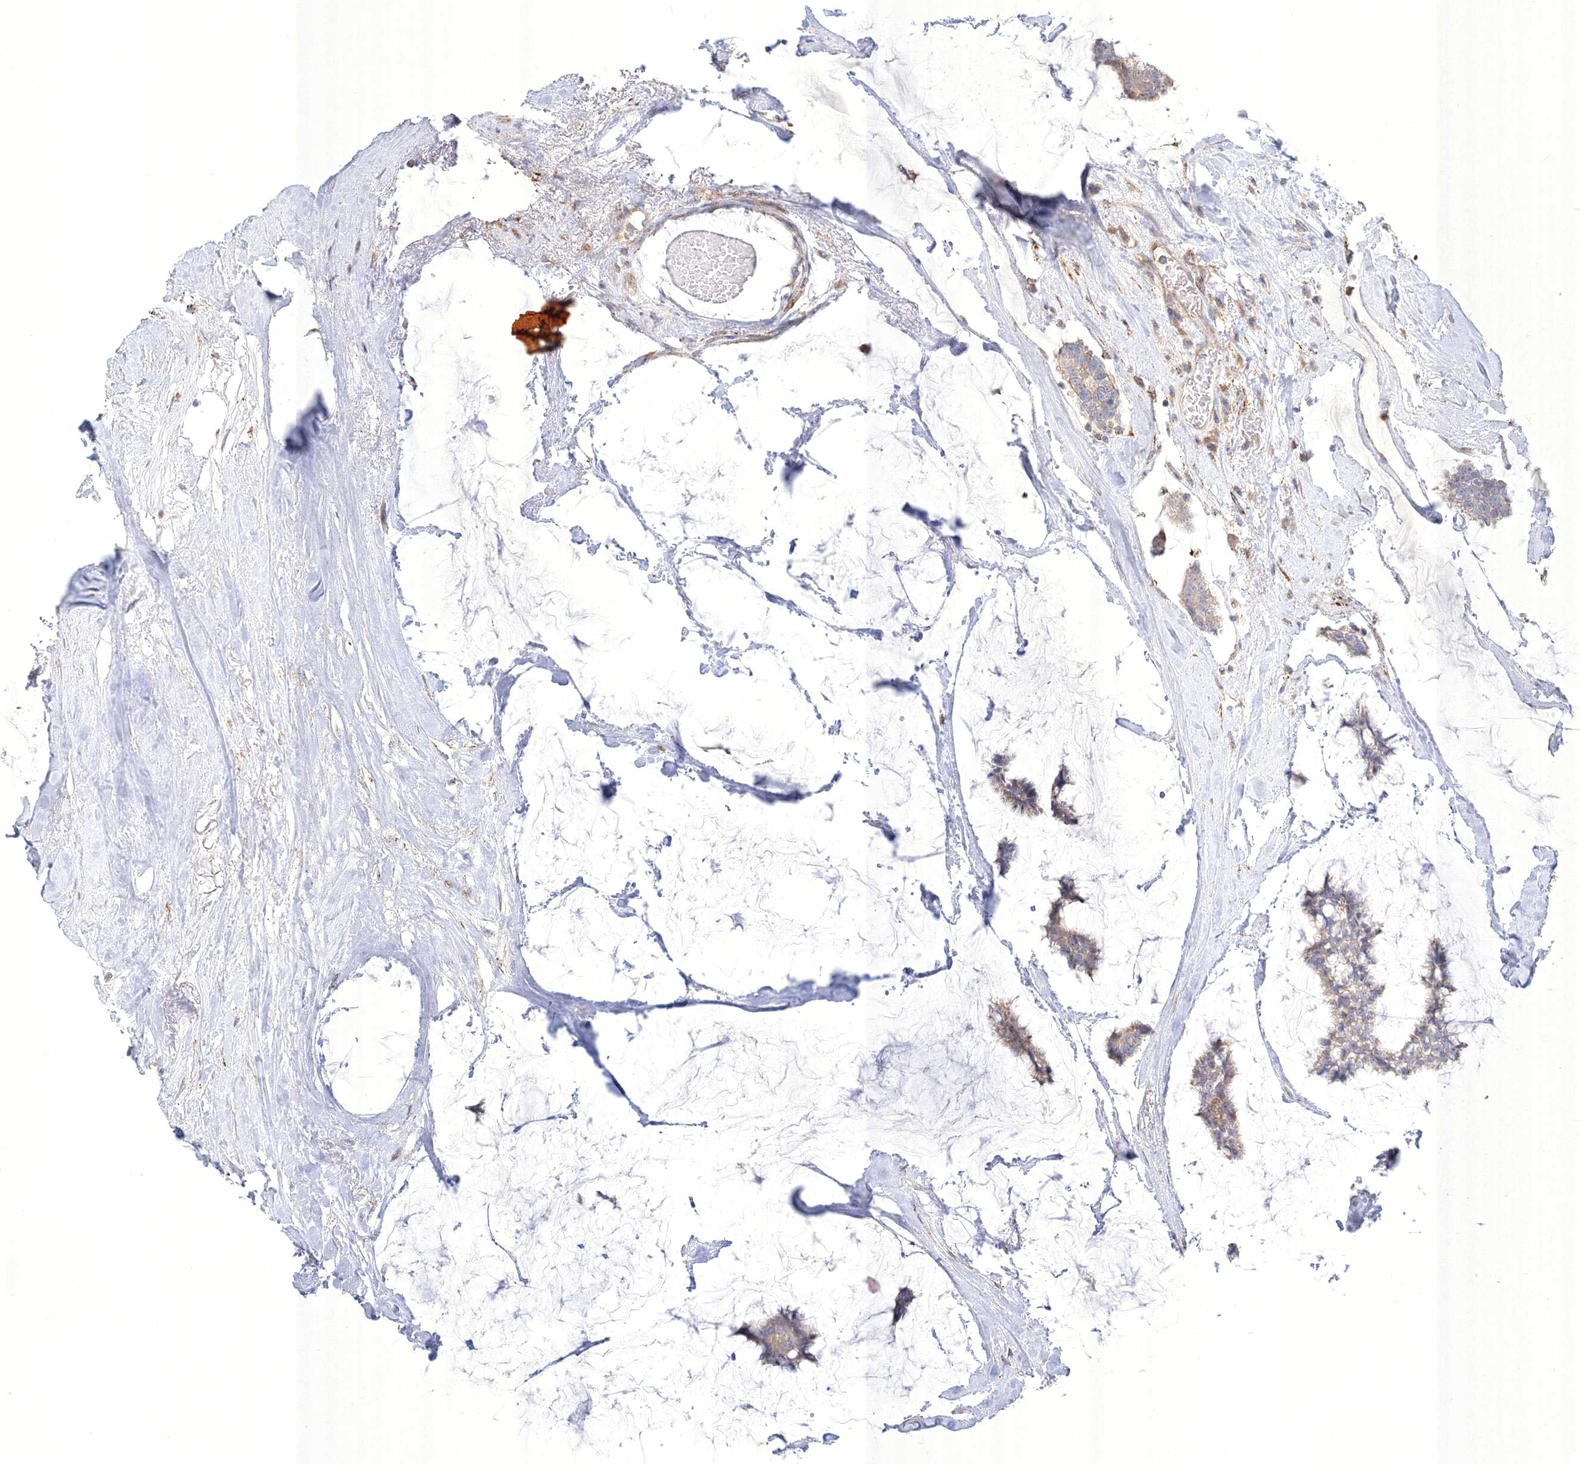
{"staining": {"intensity": "weak", "quantity": ">75%", "location": "cytoplasmic/membranous"}, "tissue": "breast cancer", "cell_type": "Tumor cells", "image_type": "cancer", "snomed": [{"axis": "morphology", "description": "Duct carcinoma"}, {"axis": "topography", "description": "Breast"}], "caption": "IHC photomicrograph of human breast intraductal carcinoma stained for a protein (brown), which shows low levels of weak cytoplasmic/membranous positivity in about >75% of tumor cells.", "gene": "WDR49", "patient": {"sex": "female", "age": 93}}